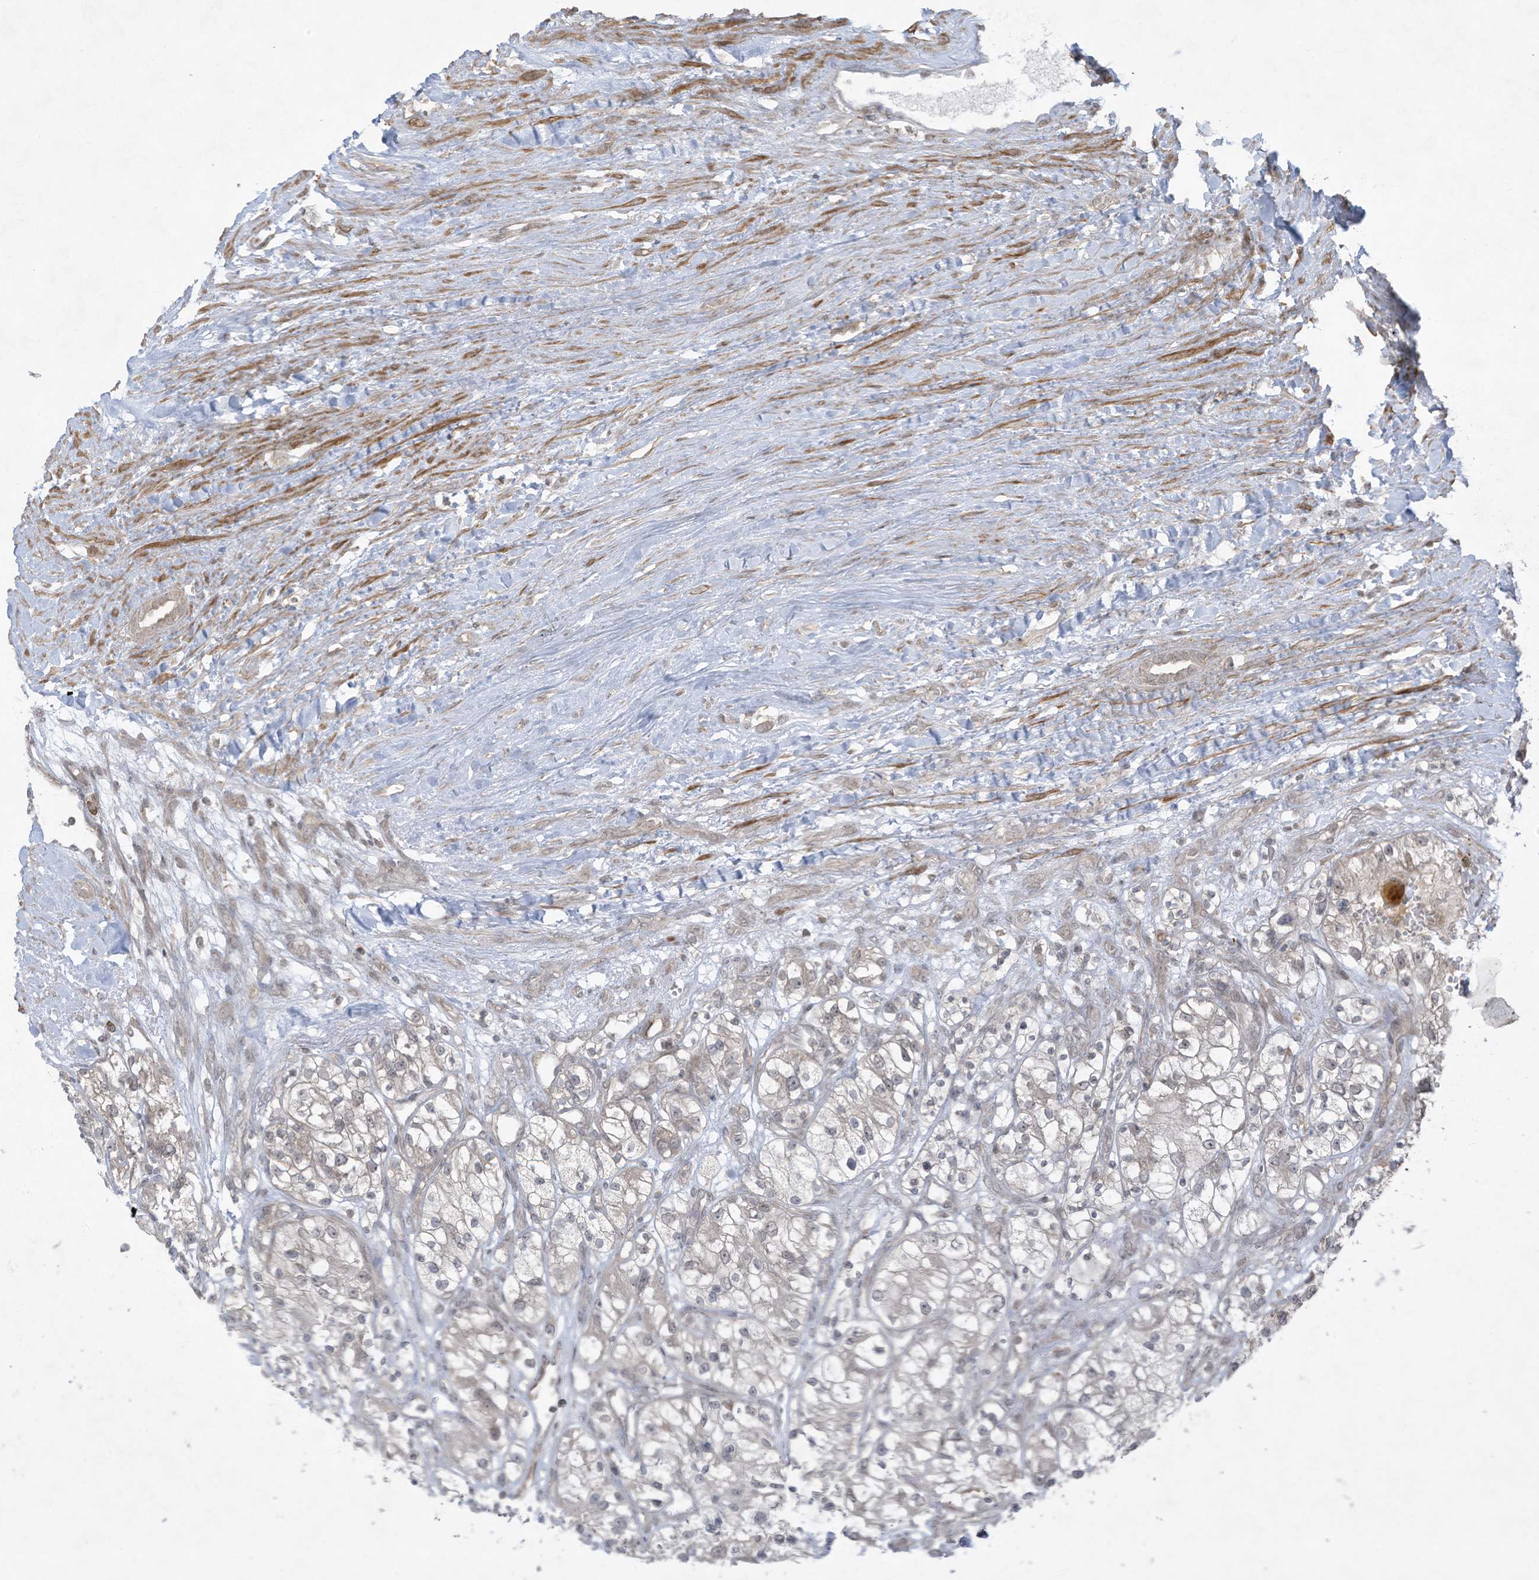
{"staining": {"intensity": "negative", "quantity": "none", "location": "none"}, "tissue": "renal cancer", "cell_type": "Tumor cells", "image_type": "cancer", "snomed": [{"axis": "morphology", "description": "Adenocarcinoma, NOS"}, {"axis": "topography", "description": "Kidney"}], "caption": "IHC photomicrograph of human renal cancer (adenocarcinoma) stained for a protein (brown), which demonstrates no expression in tumor cells.", "gene": "ZNF263", "patient": {"sex": "female", "age": 57}}